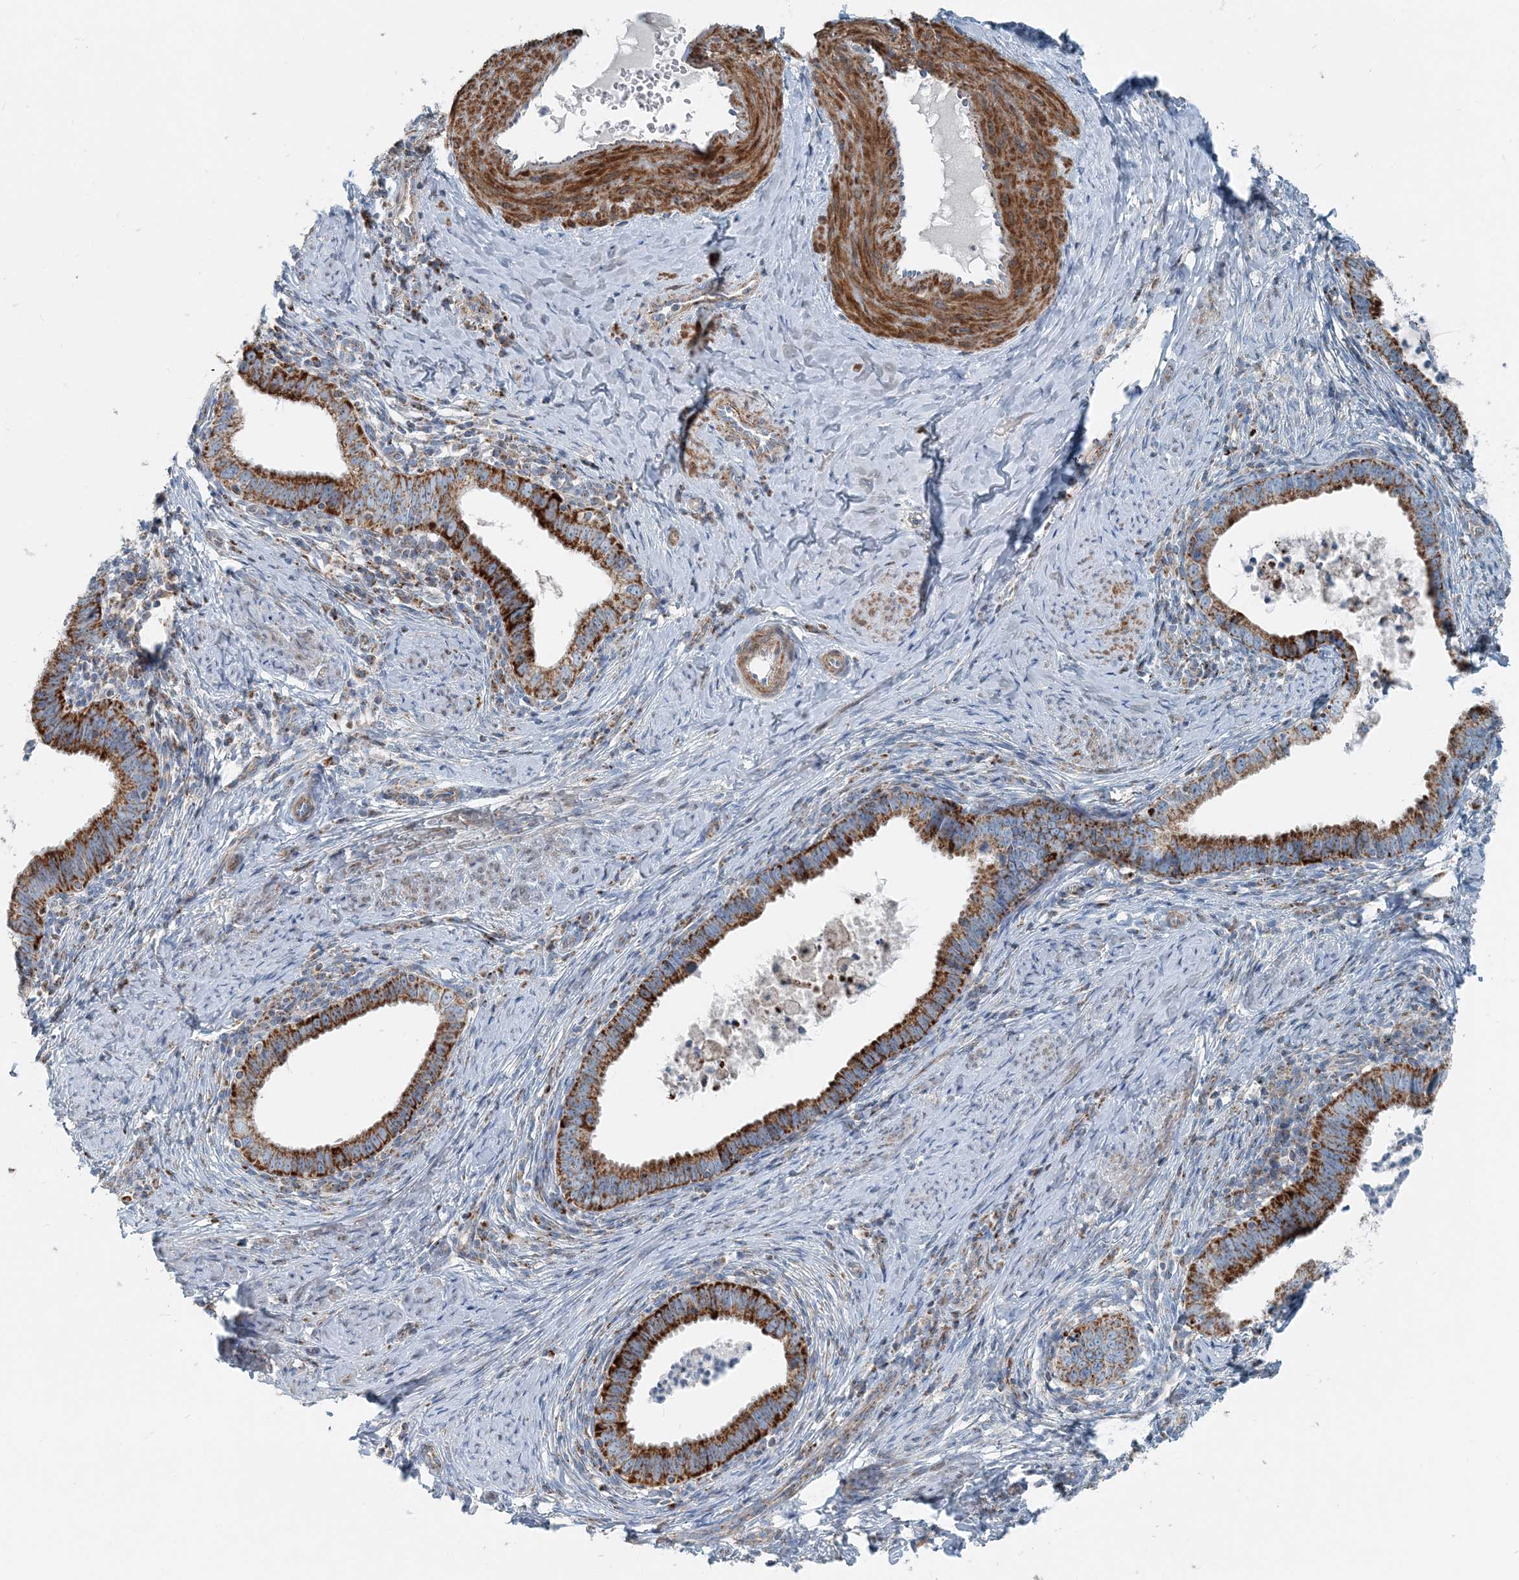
{"staining": {"intensity": "strong", "quantity": ">75%", "location": "cytoplasmic/membranous"}, "tissue": "cervical cancer", "cell_type": "Tumor cells", "image_type": "cancer", "snomed": [{"axis": "morphology", "description": "Adenocarcinoma, NOS"}, {"axis": "topography", "description": "Cervix"}], "caption": "Human adenocarcinoma (cervical) stained with a protein marker exhibits strong staining in tumor cells.", "gene": "INTU", "patient": {"sex": "female", "age": 36}}